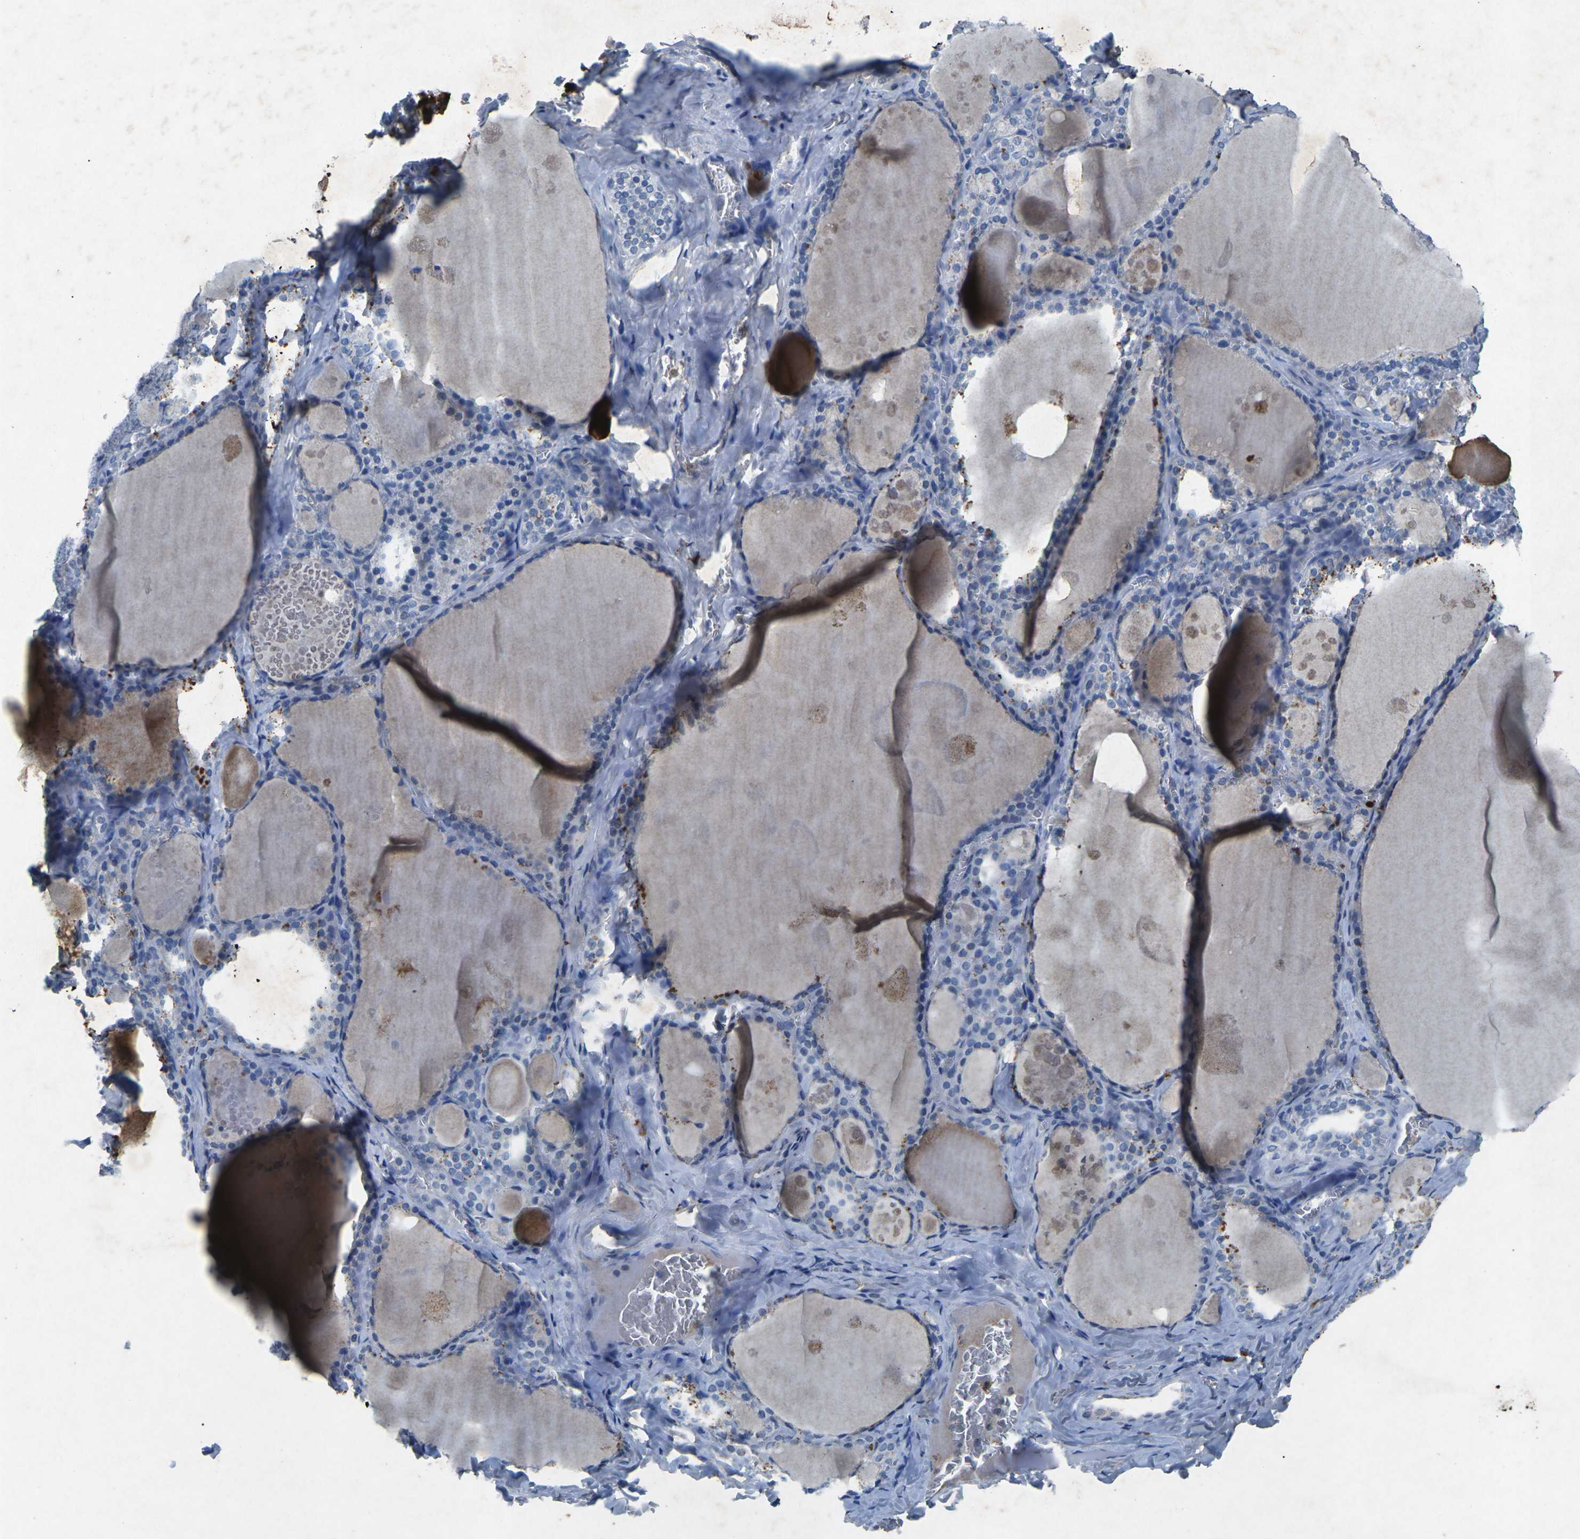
{"staining": {"intensity": "negative", "quantity": "none", "location": "none"}, "tissue": "thyroid gland", "cell_type": "Glandular cells", "image_type": "normal", "snomed": [{"axis": "morphology", "description": "Normal tissue, NOS"}, {"axis": "topography", "description": "Thyroid gland"}], "caption": "The photomicrograph displays no staining of glandular cells in benign thyroid gland. (DAB IHC visualized using brightfield microscopy, high magnification).", "gene": "PLG", "patient": {"sex": "male", "age": 56}}